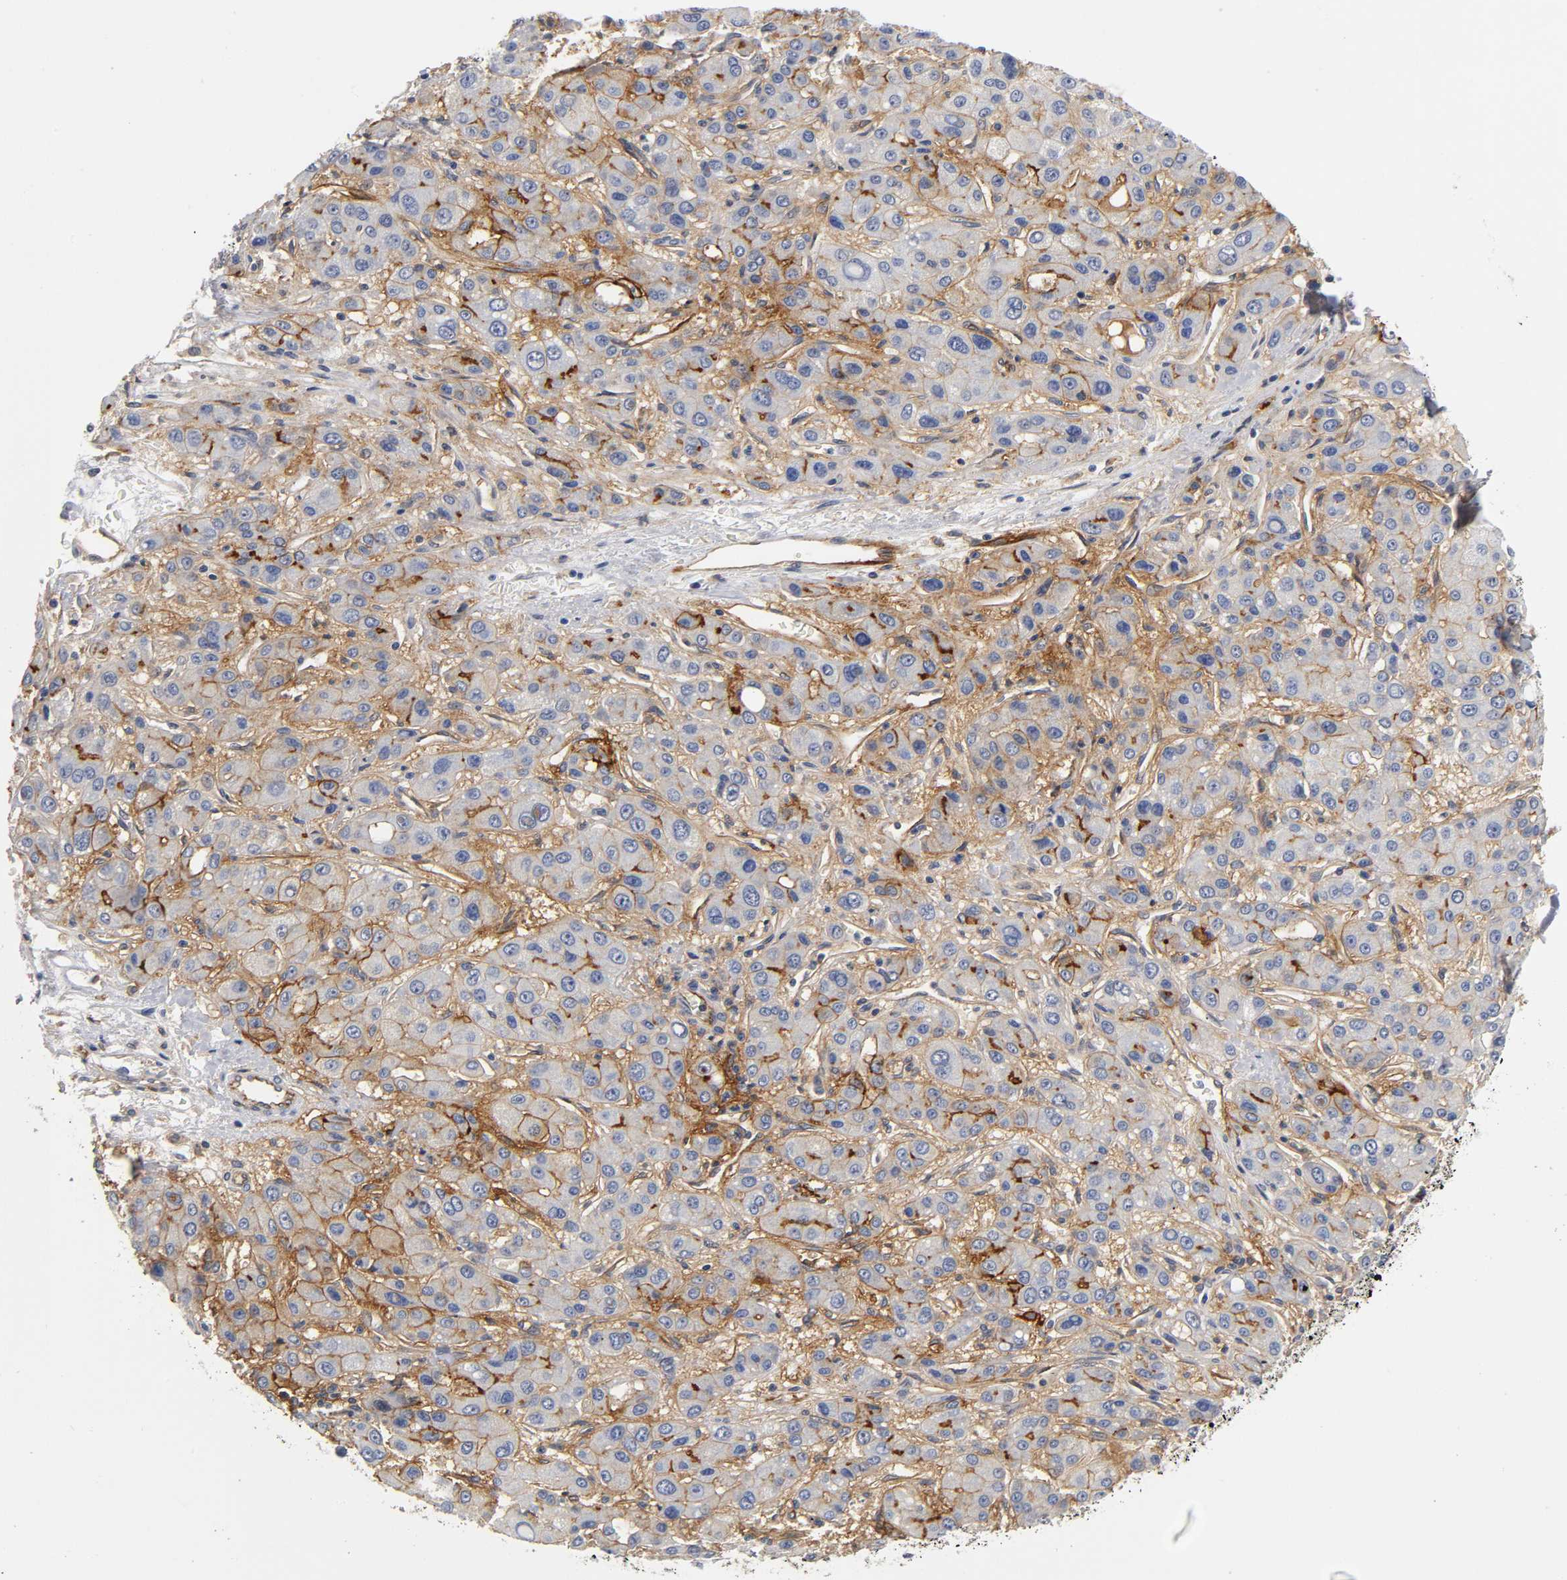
{"staining": {"intensity": "strong", "quantity": "25%-75%", "location": "cytoplasmic/membranous"}, "tissue": "liver cancer", "cell_type": "Tumor cells", "image_type": "cancer", "snomed": [{"axis": "morphology", "description": "Carcinoma, Hepatocellular, NOS"}, {"axis": "topography", "description": "Liver"}], "caption": "Approximately 25%-75% of tumor cells in hepatocellular carcinoma (liver) display strong cytoplasmic/membranous protein staining as visualized by brown immunohistochemical staining.", "gene": "ICAM1", "patient": {"sex": "male", "age": 55}}